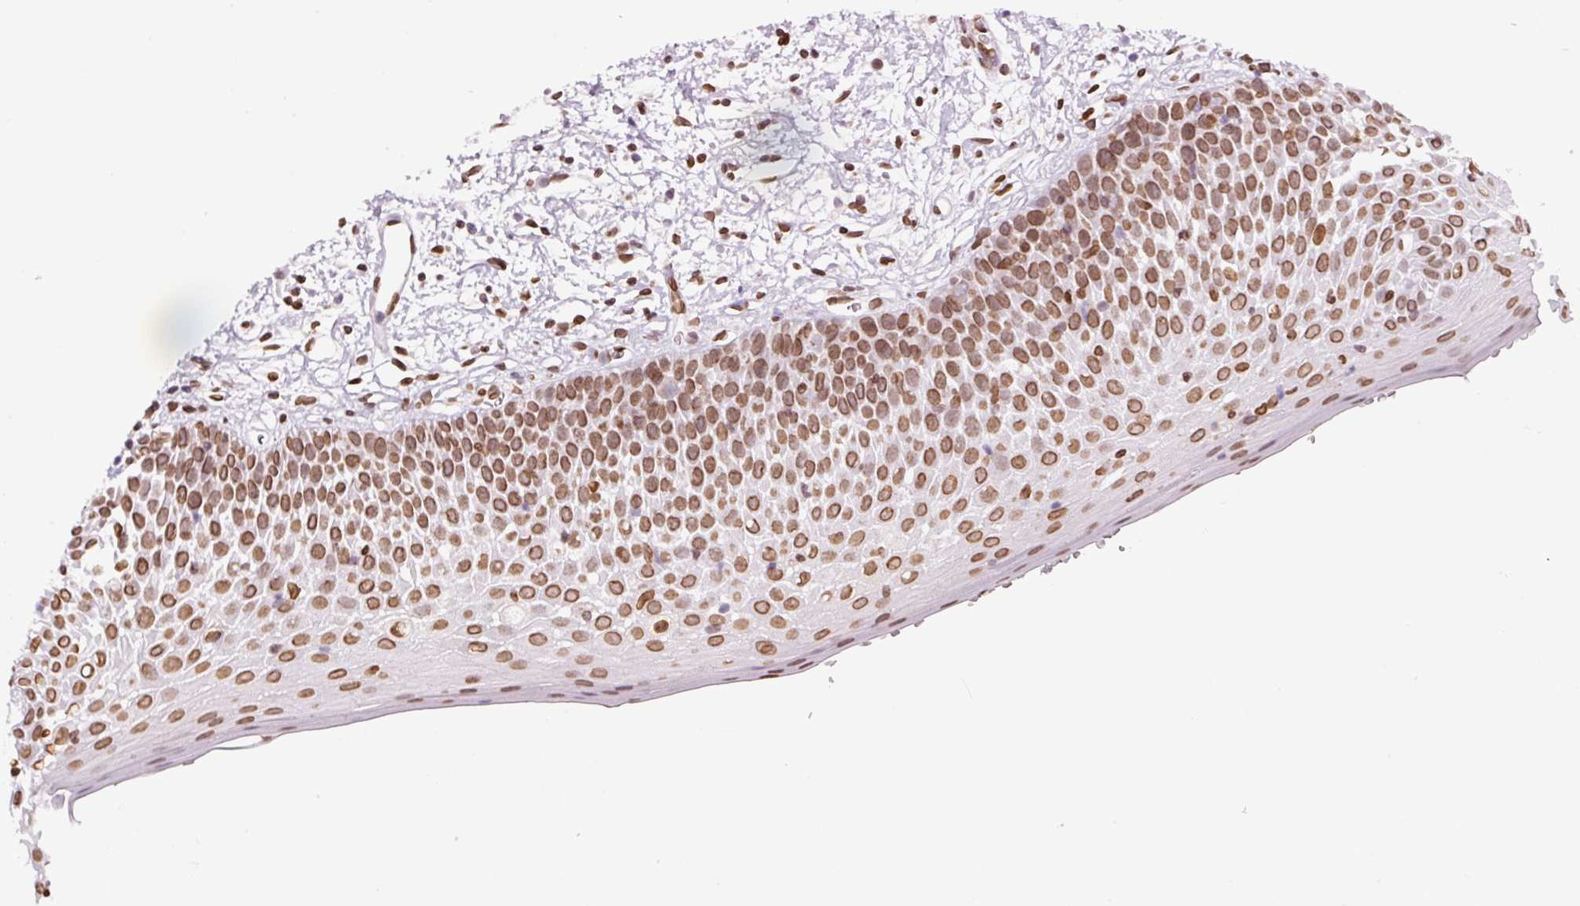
{"staining": {"intensity": "moderate", "quantity": ">75%", "location": "cytoplasmic/membranous,nuclear"}, "tissue": "oral mucosa", "cell_type": "Squamous epithelial cells", "image_type": "normal", "snomed": [{"axis": "morphology", "description": "Normal tissue, NOS"}, {"axis": "morphology", "description": "Squamous cell carcinoma, NOS"}, {"axis": "topography", "description": "Oral tissue"}, {"axis": "topography", "description": "Tounge, NOS"}, {"axis": "topography", "description": "Head-Neck"}], "caption": "Oral mucosa was stained to show a protein in brown. There is medium levels of moderate cytoplasmic/membranous,nuclear expression in about >75% of squamous epithelial cells. The staining is performed using DAB brown chromogen to label protein expression. The nuclei are counter-stained blue using hematoxylin.", "gene": "ZNF224", "patient": {"sex": "male", "age": 76}}